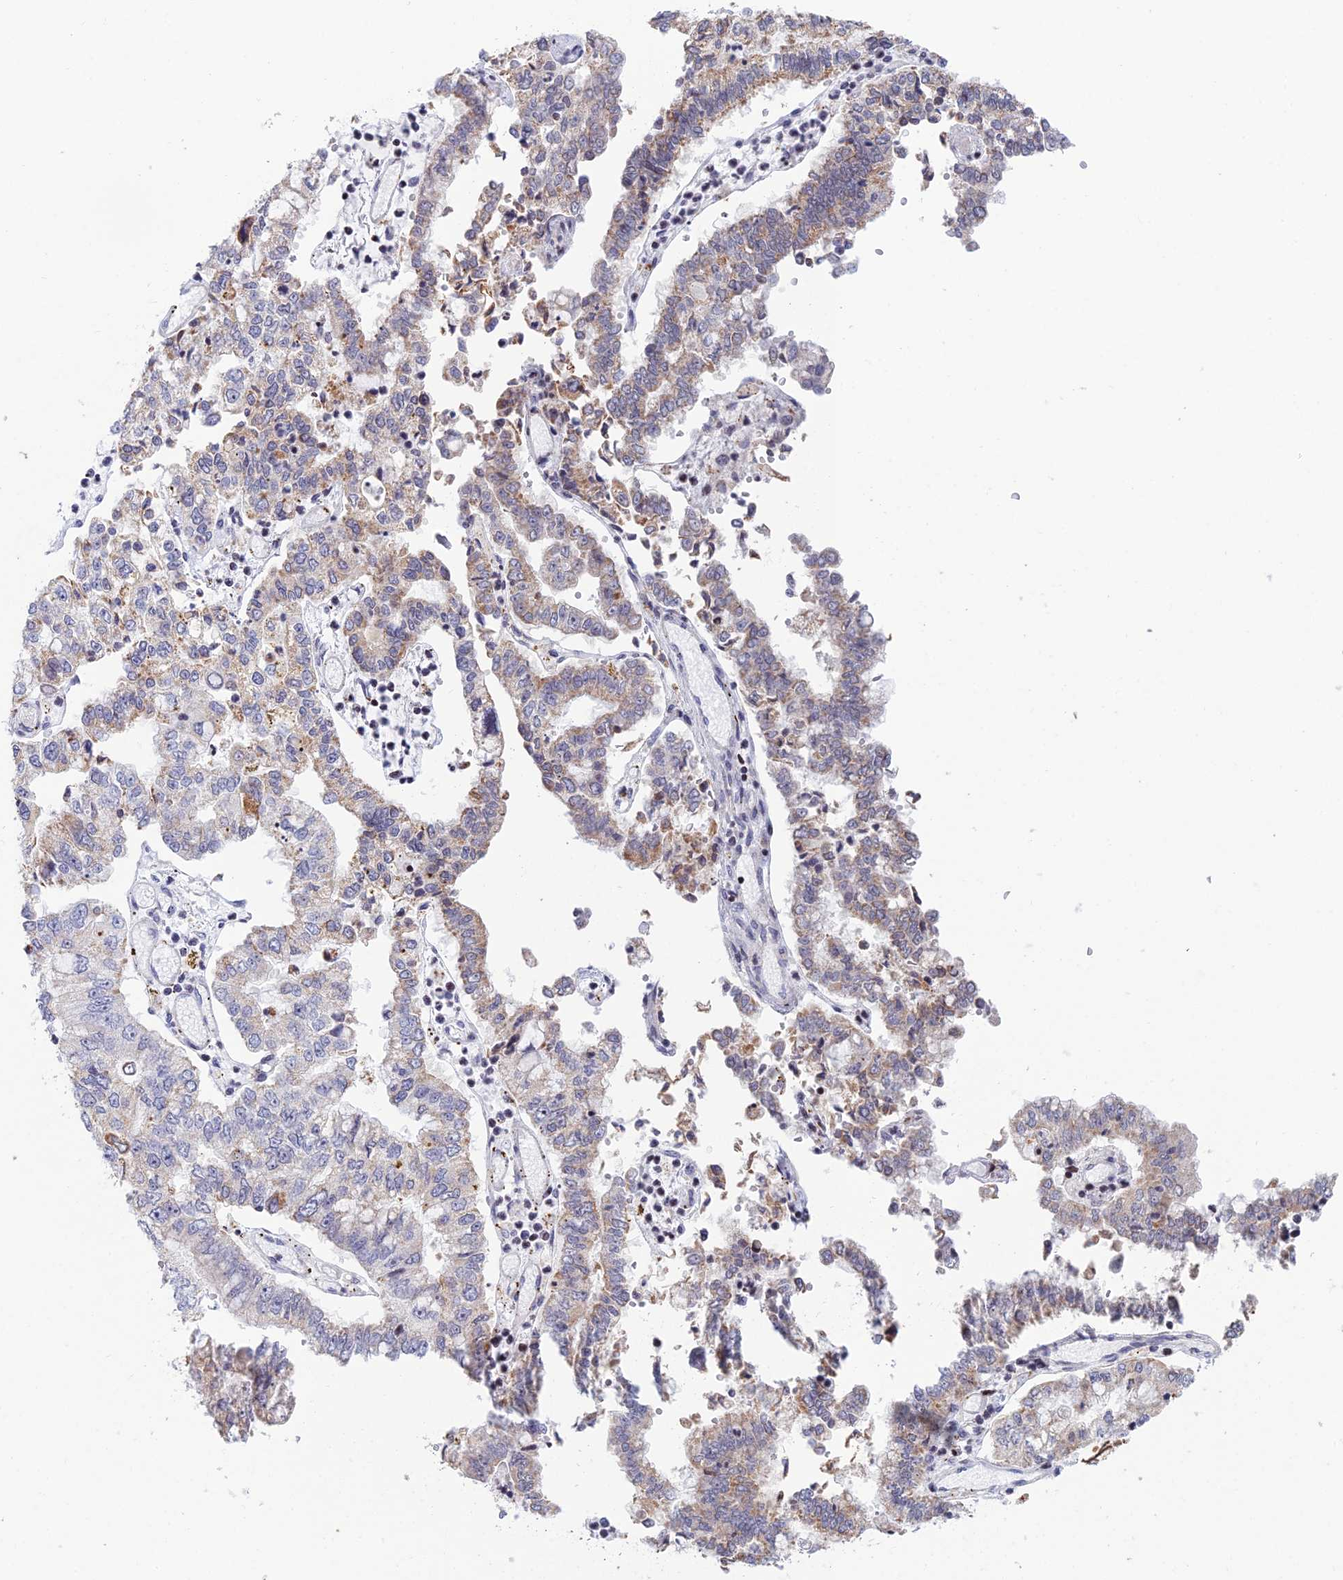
{"staining": {"intensity": "moderate", "quantity": "<25%", "location": "cytoplasmic/membranous"}, "tissue": "stomach cancer", "cell_type": "Tumor cells", "image_type": "cancer", "snomed": [{"axis": "morphology", "description": "Adenocarcinoma, NOS"}, {"axis": "topography", "description": "Stomach"}], "caption": "The photomicrograph reveals staining of adenocarcinoma (stomach), revealing moderate cytoplasmic/membranous protein expression (brown color) within tumor cells.", "gene": "AFF3", "patient": {"sex": "male", "age": 76}}